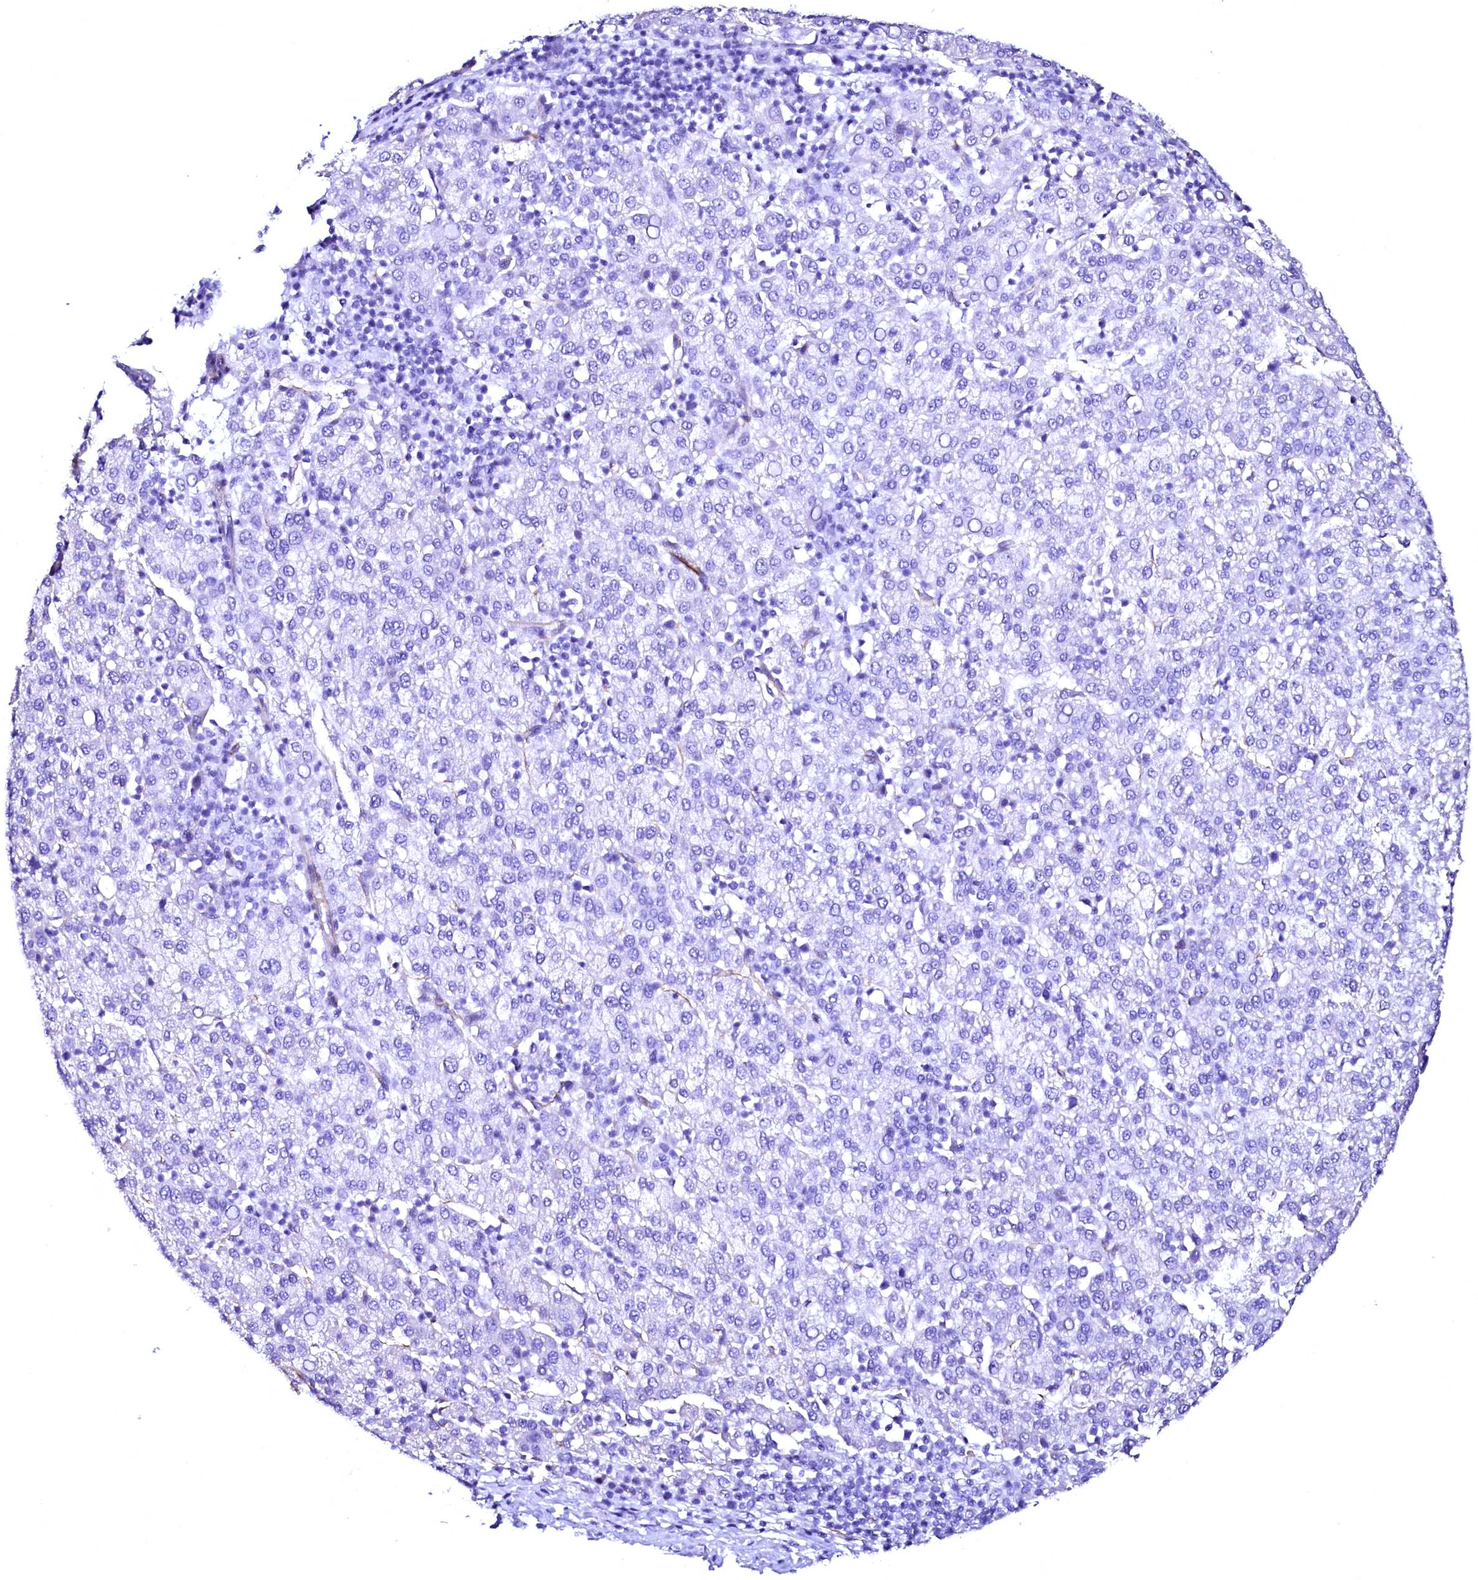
{"staining": {"intensity": "negative", "quantity": "none", "location": "none"}, "tissue": "liver cancer", "cell_type": "Tumor cells", "image_type": "cancer", "snomed": [{"axis": "morphology", "description": "Carcinoma, Hepatocellular, NOS"}, {"axis": "topography", "description": "Liver"}], "caption": "This image is of hepatocellular carcinoma (liver) stained with immunohistochemistry to label a protein in brown with the nuclei are counter-stained blue. There is no positivity in tumor cells.", "gene": "SFR1", "patient": {"sex": "female", "age": 58}}